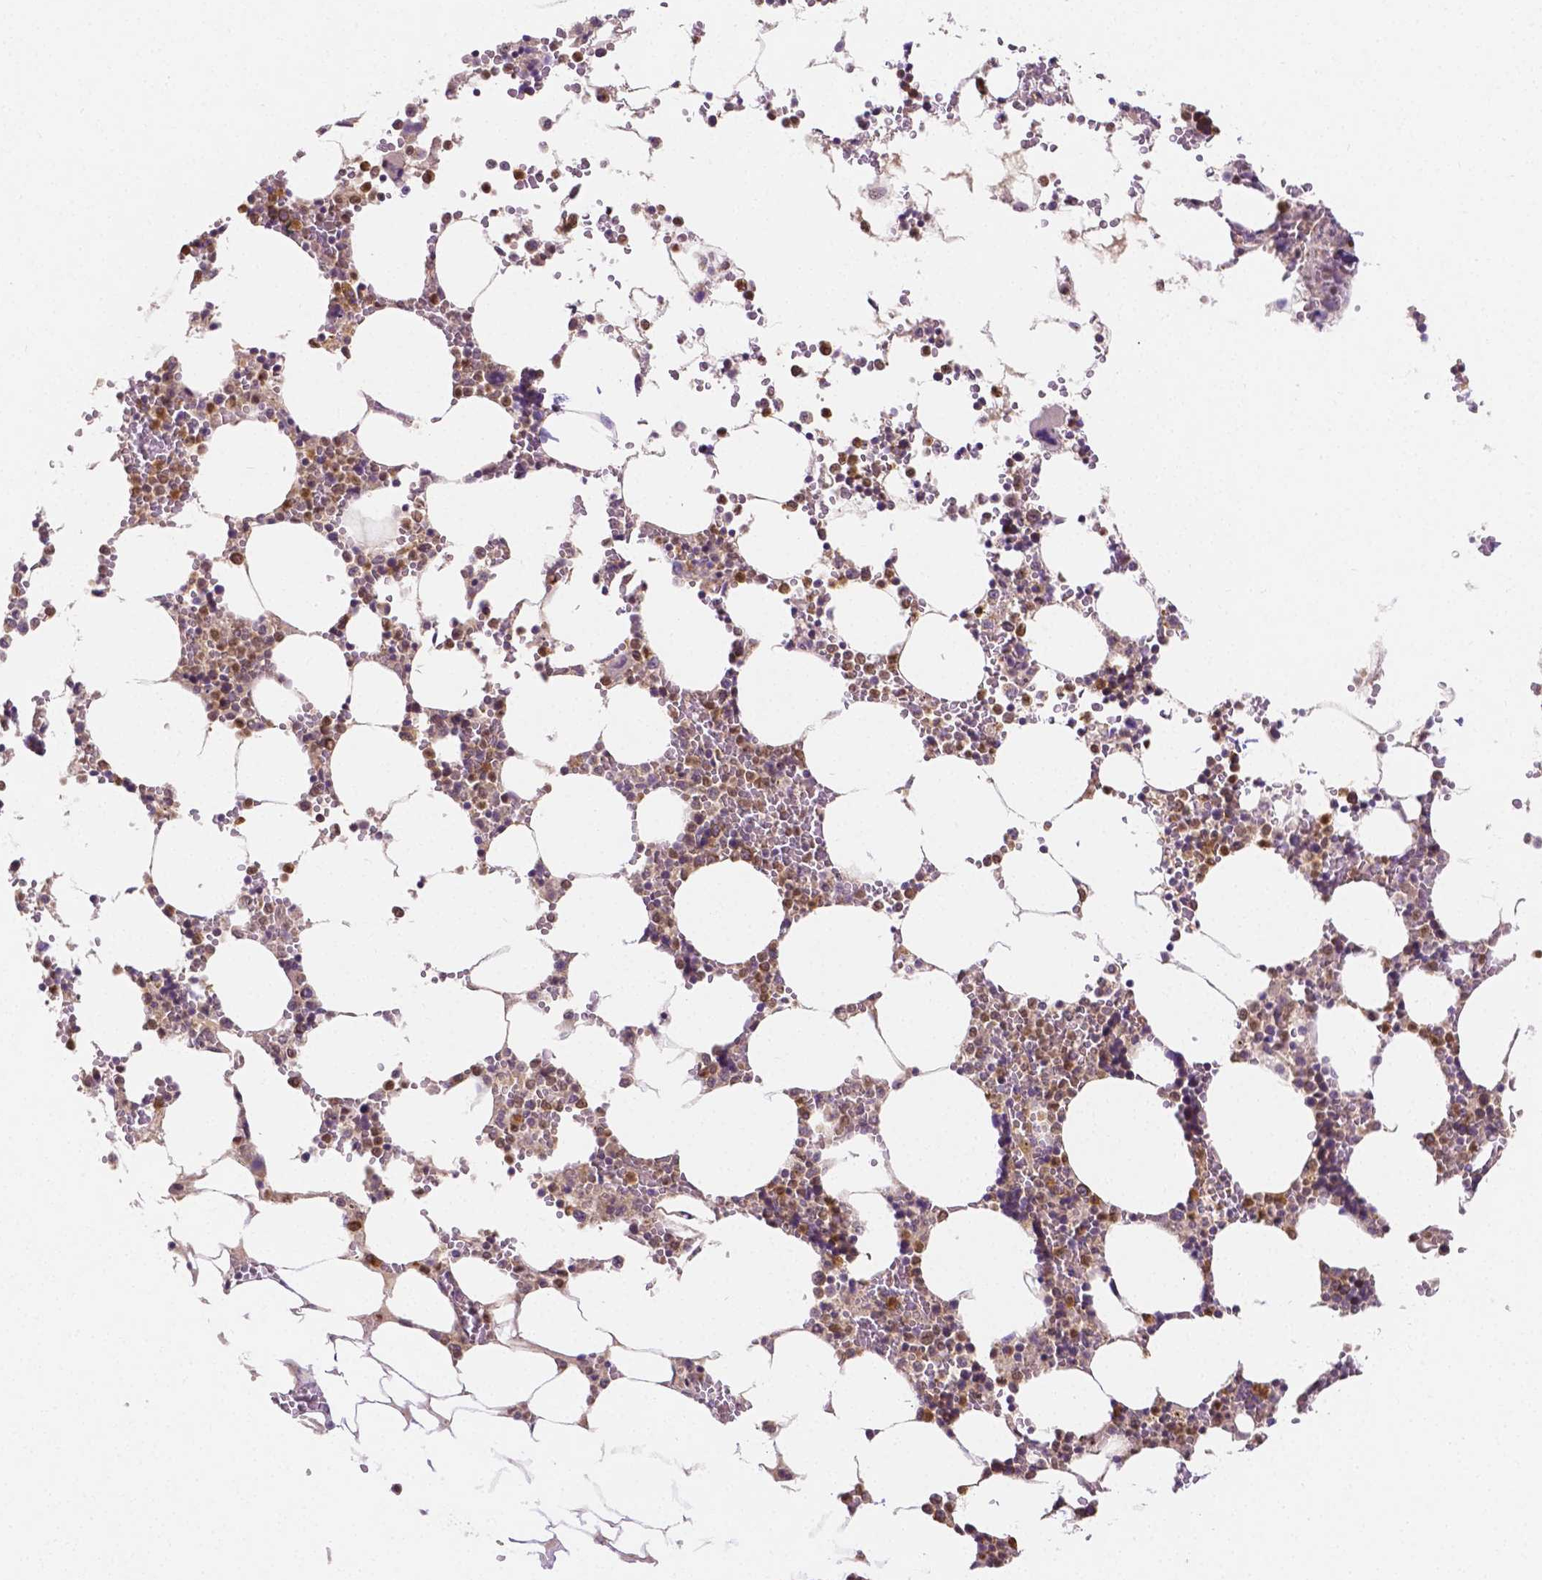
{"staining": {"intensity": "moderate", "quantity": "<25%", "location": "cytoplasmic/membranous,nuclear"}, "tissue": "bone marrow", "cell_type": "Hematopoietic cells", "image_type": "normal", "snomed": [{"axis": "morphology", "description": "Normal tissue, NOS"}, {"axis": "topography", "description": "Bone marrow"}], "caption": "This is an image of immunohistochemistry (IHC) staining of benign bone marrow, which shows moderate staining in the cytoplasmic/membranous,nuclear of hematopoietic cells.", "gene": "ZNRD2", "patient": {"sex": "male", "age": 64}}